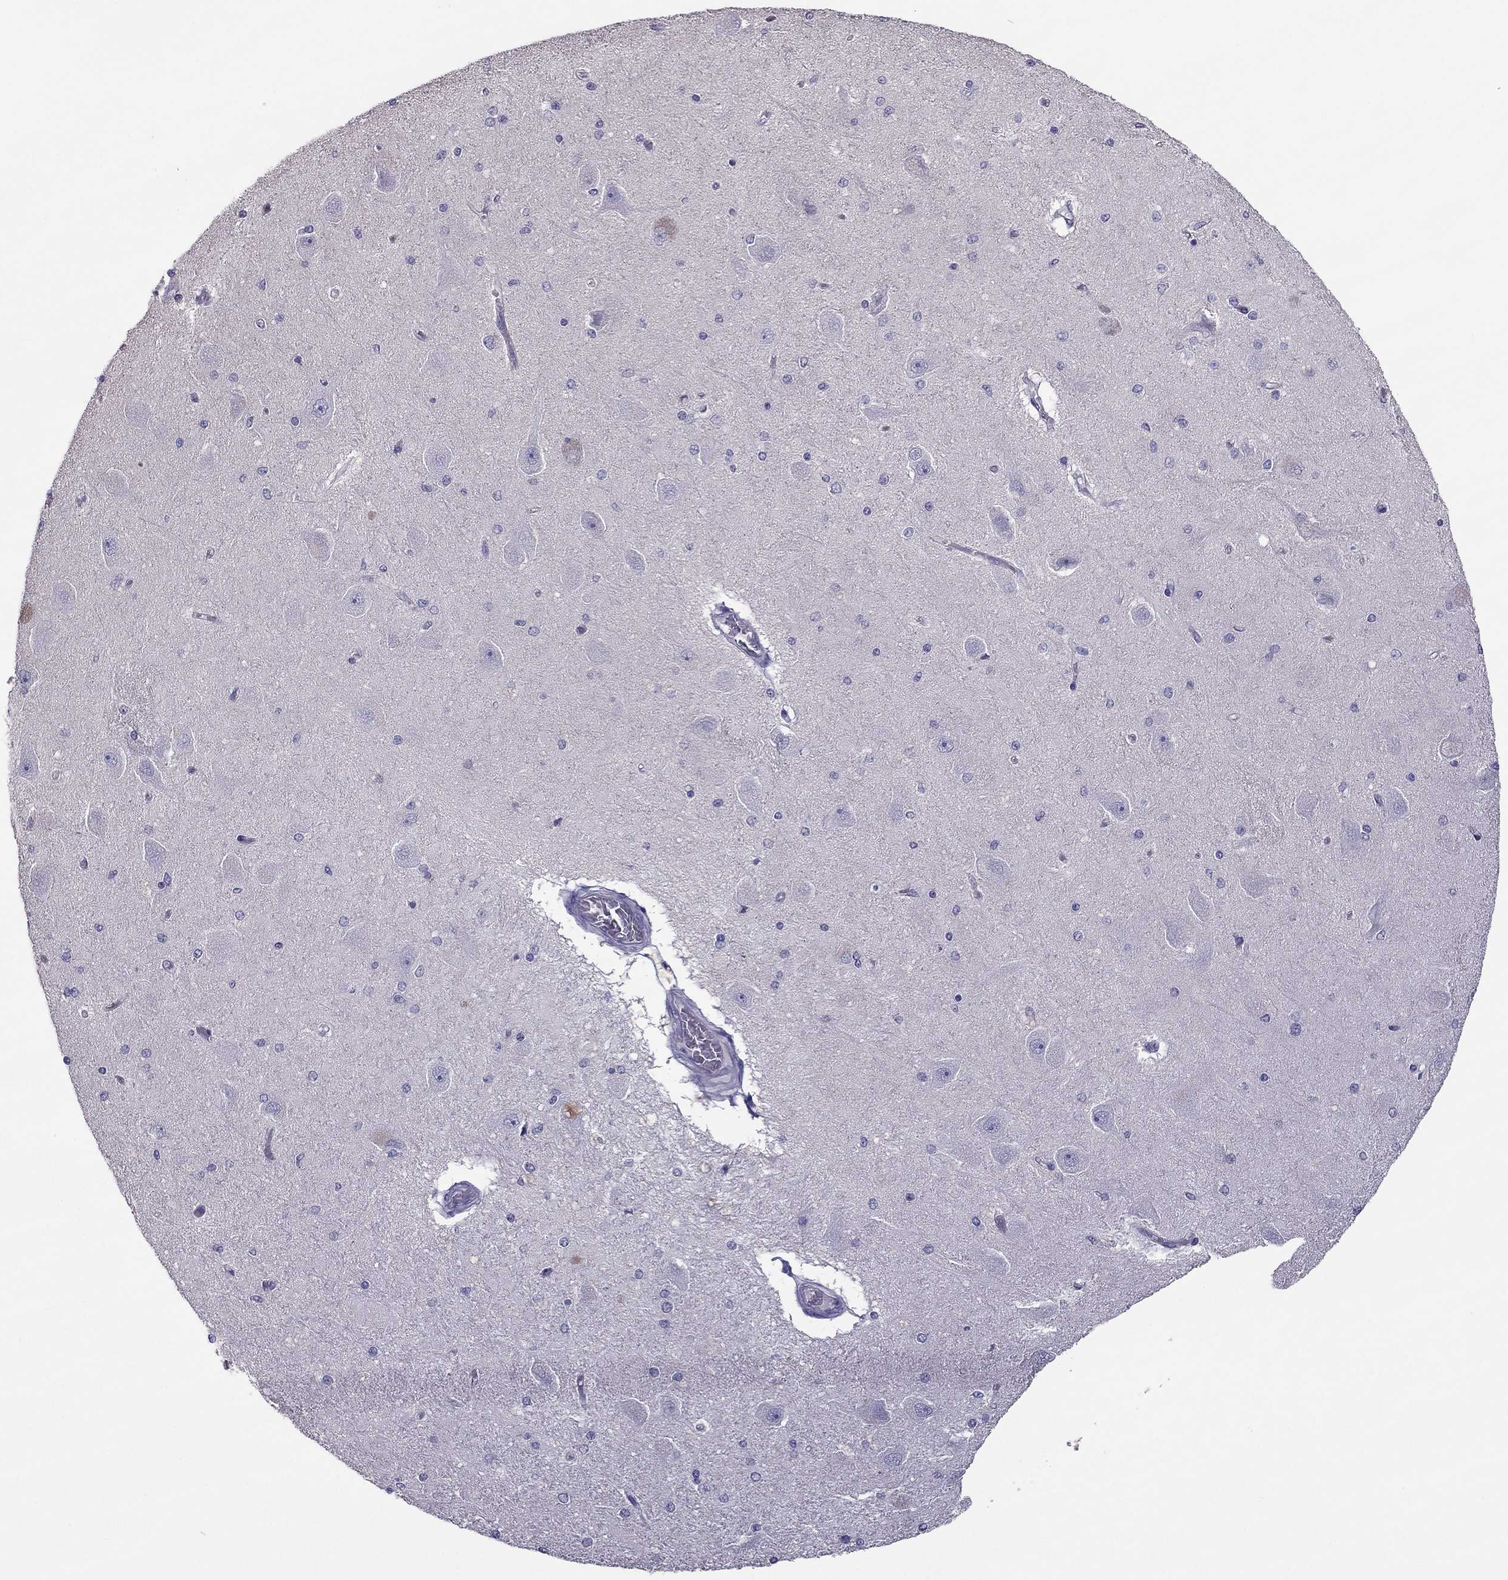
{"staining": {"intensity": "negative", "quantity": "none", "location": "none"}, "tissue": "hippocampus", "cell_type": "Glial cells", "image_type": "normal", "snomed": [{"axis": "morphology", "description": "Normal tissue, NOS"}, {"axis": "topography", "description": "Hippocampus"}], "caption": "Image shows no protein positivity in glial cells of normal hippocampus. (DAB (3,3'-diaminobenzidine) immunohistochemistry (IHC) with hematoxylin counter stain).", "gene": "PDE6A", "patient": {"sex": "female", "age": 54}}